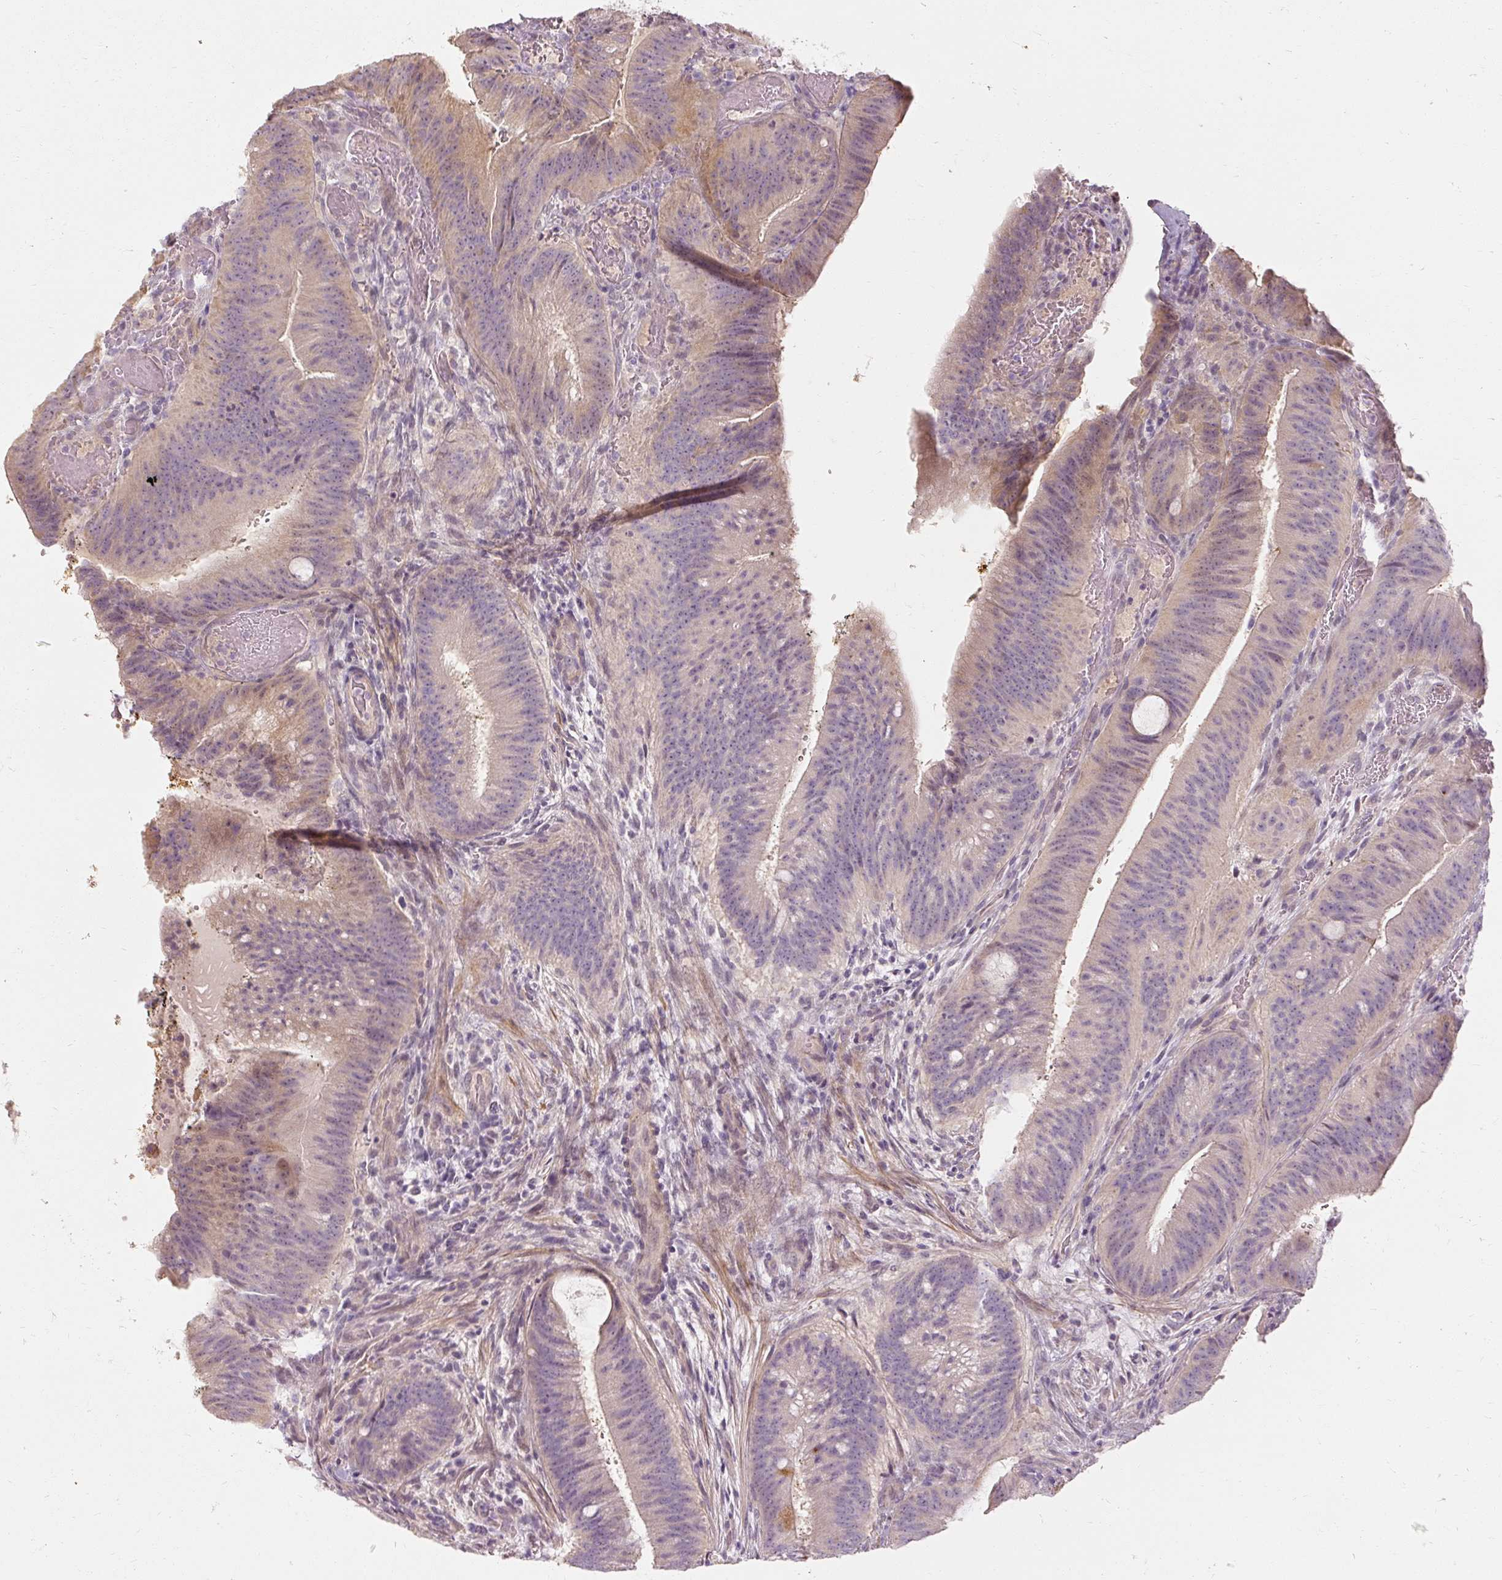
{"staining": {"intensity": "weak", "quantity": "25%-75%", "location": "cytoplasmic/membranous"}, "tissue": "colorectal cancer", "cell_type": "Tumor cells", "image_type": "cancer", "snomed": [{"axis": "morphology", "description": "Adenocarcinoma, NOS"}, {"axis": "topography", "description": "Colon"}], "caption": "Adenocarcinoma (colorectal) stained for a protein shows weak cytoplasmic/membranous positivity in tumor cells. (Brightfield microscopy of DAB IHC at high magnification).", "gene": "CAPN3", "patient": {"sex": "female", "age": 43}}